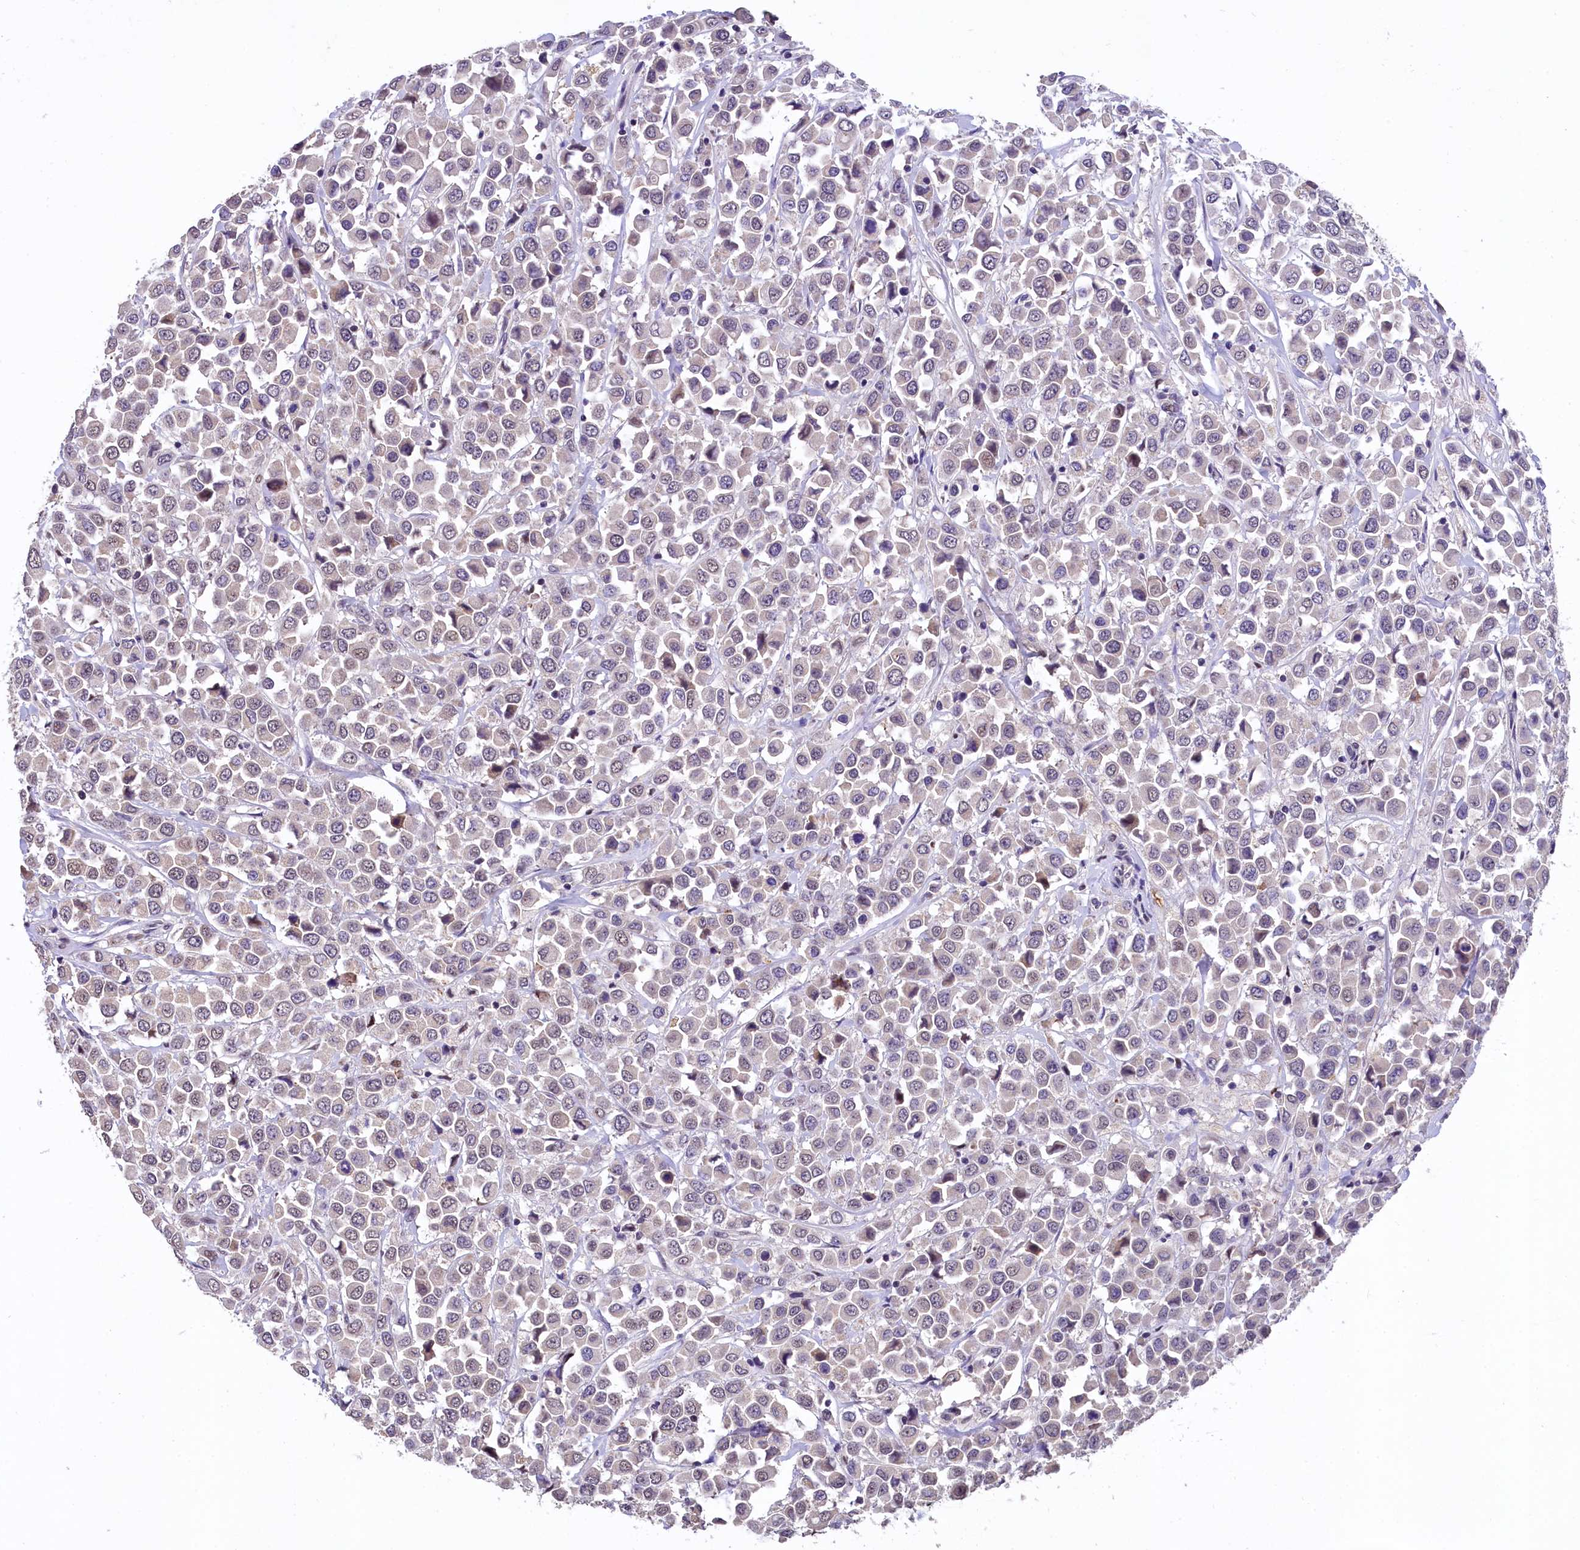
{"staining": {"intensity": "weak", "quantity": "<25%", "location": "nuclear"}, "tissue": "breast cancer", "cell_type": "Tumor cells", "image_type": "cancer", "snomed": [{"axis": "morphology", "description": "Duct carcinoma"}, {"axis": "topography", "description": "Breast"}], "caption": "The IHC photomicrograph has no significant positivity in tumor cells of breast cancer (invasive ductal carcinoma) tissue.", "gene": "HECTD4", "patient": {"sex": "female", "age": 61}}